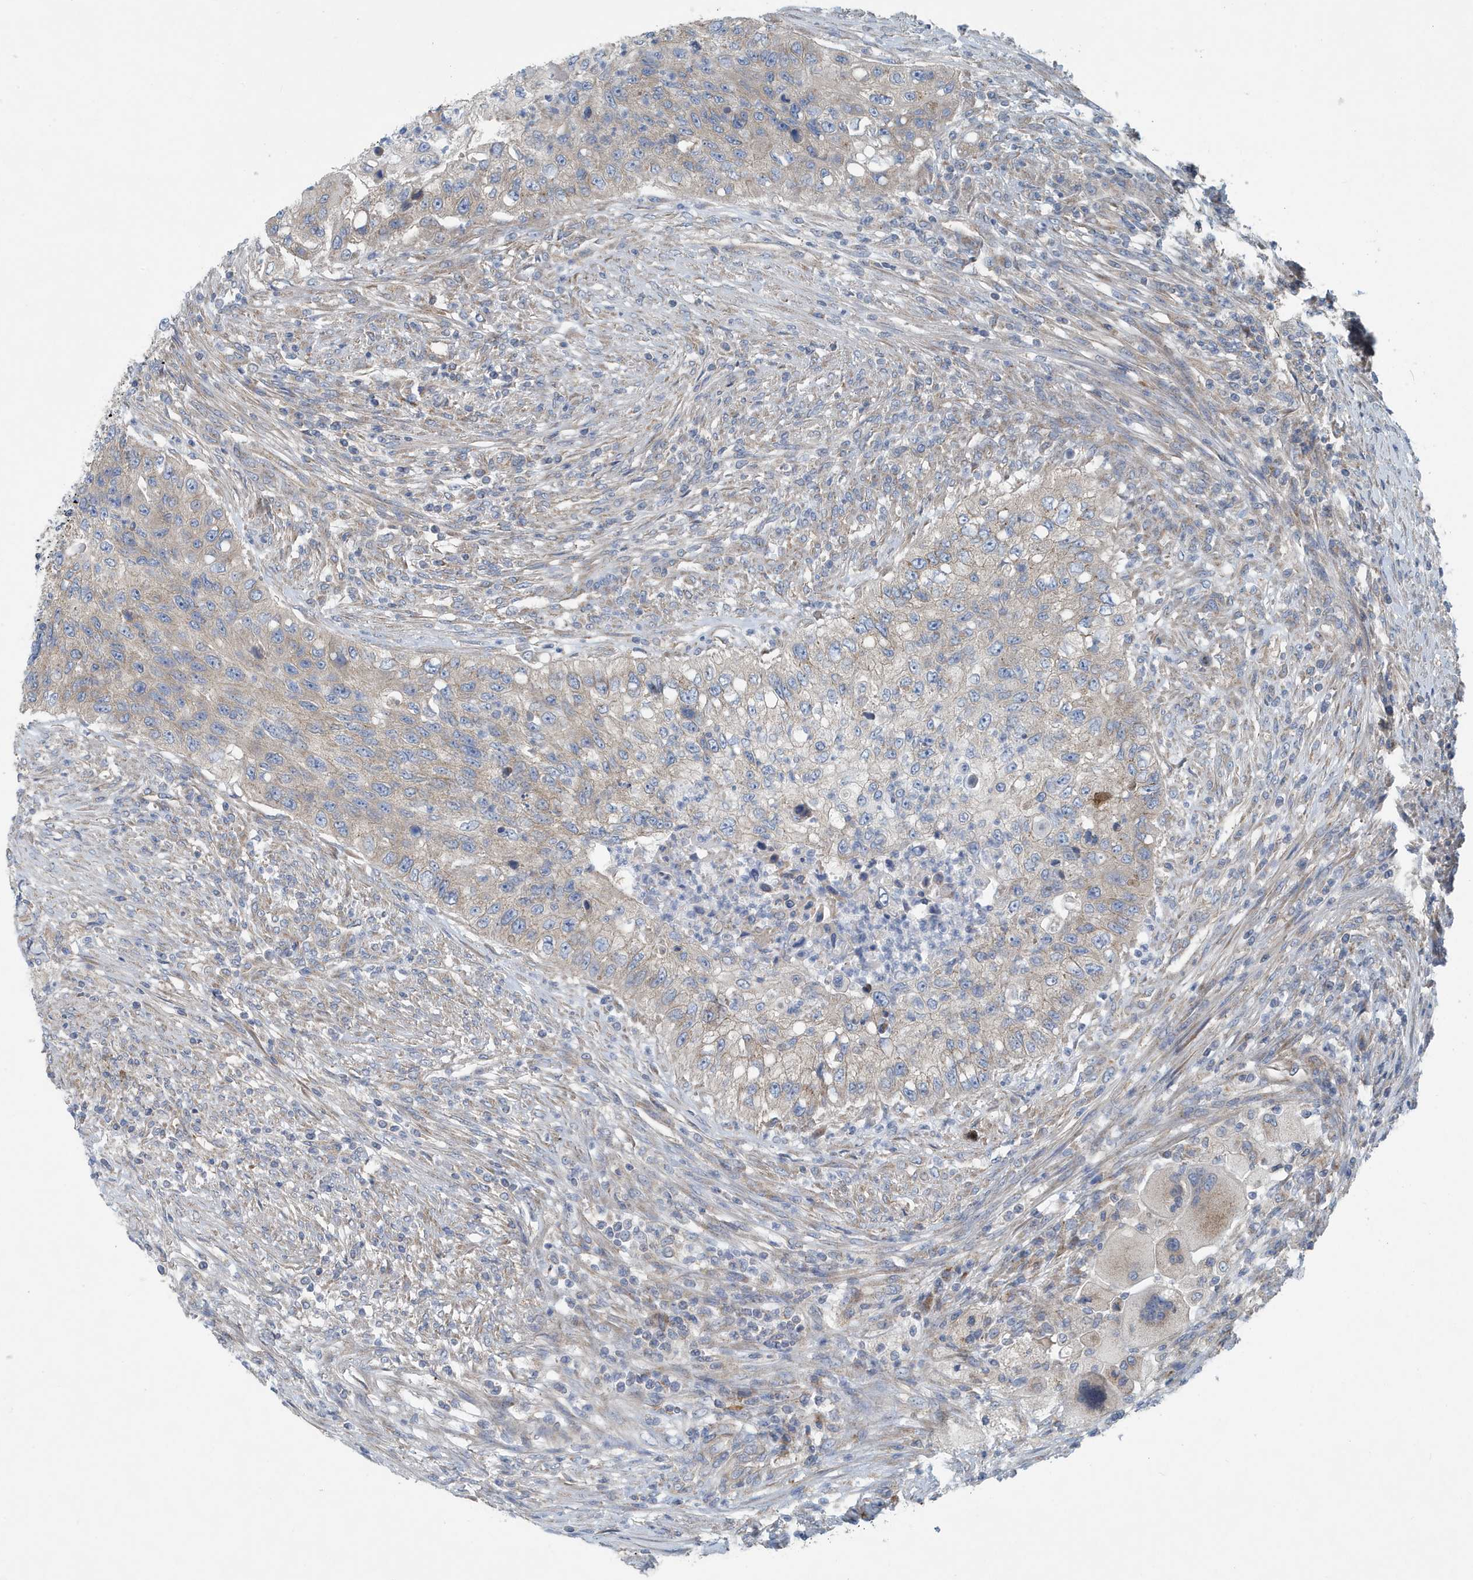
{"staining": {"intensity": "weak", "quantity": "<25%", "location": "cytoplasmic/membranous"}, "tissue": "urothelial cancer", "cell_type": "Tumor cells", "image_type": "cancer", "snomed": [{"axis": "morphology", "description": "Urothelial carcinoma, High grade"}, {"axis": "topography", "description": "Urinary bladder"}], "caption": "This is an immunohistochemistry (IHC) micrograph of urothelial cancer. There is no positivity in tumor cells.", "gene": "PPM1M", "patient": {"sex": "female", "age": 60}}